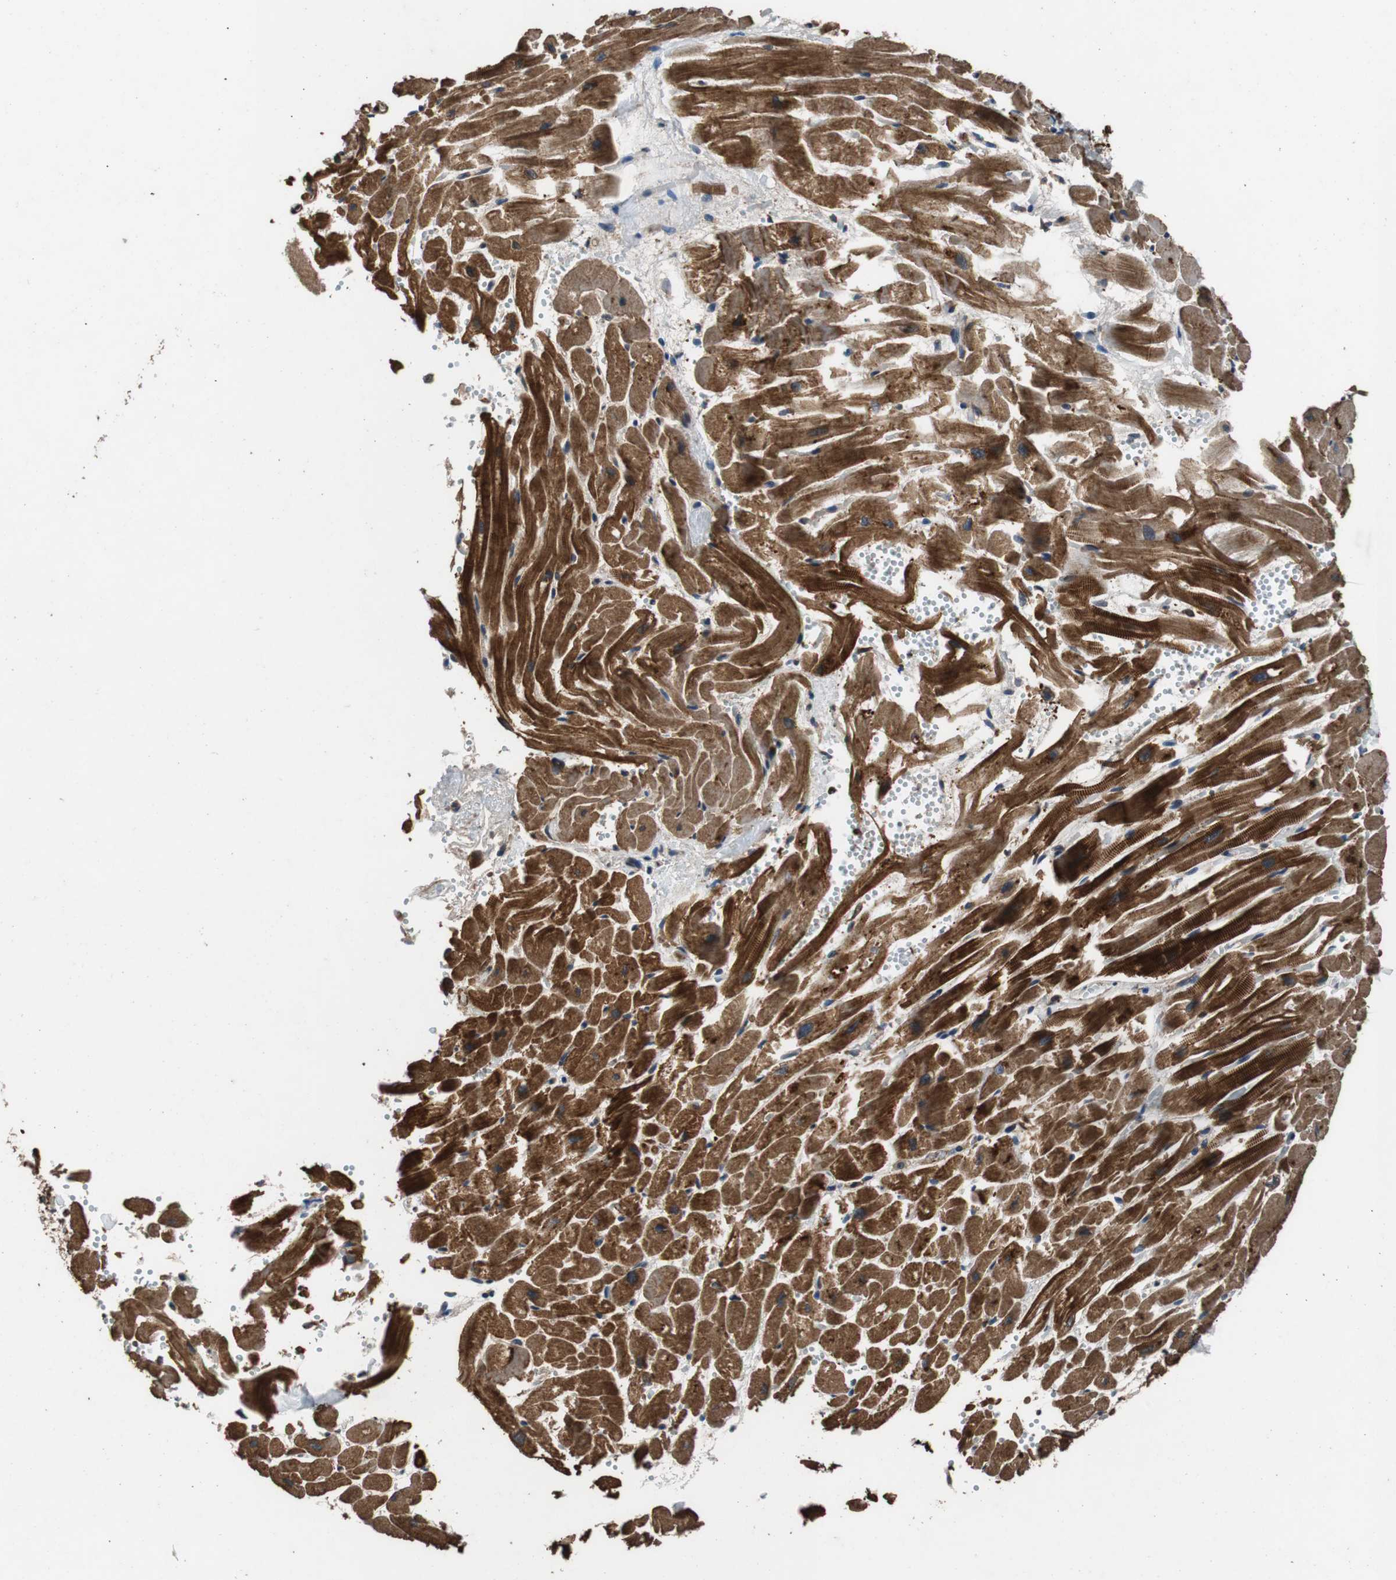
{"staining": {"intensity": "strong", "quantity": ">75%", "location": "cytoplasmic/membranous"}, "tissue": "heart muscle", "cell_type": "Cardiomyocytes", "image_type": "normal", "snomed": [{"axis": "morphology", "description": "Normal tissue, NOS"}, {"axis": "topography", "description": "Heart"}], "caption": "Protein expression analysis of benign heart muscle exhibits strong cytoplasmic/membranous positivity in about >75% of cardiomyocytes. Immunohistochemistry stains the protein of interest in brown and the nuclei are stained blue.", "gene": "PITRM1", "patient": {"sex": "female", "age": 19}}